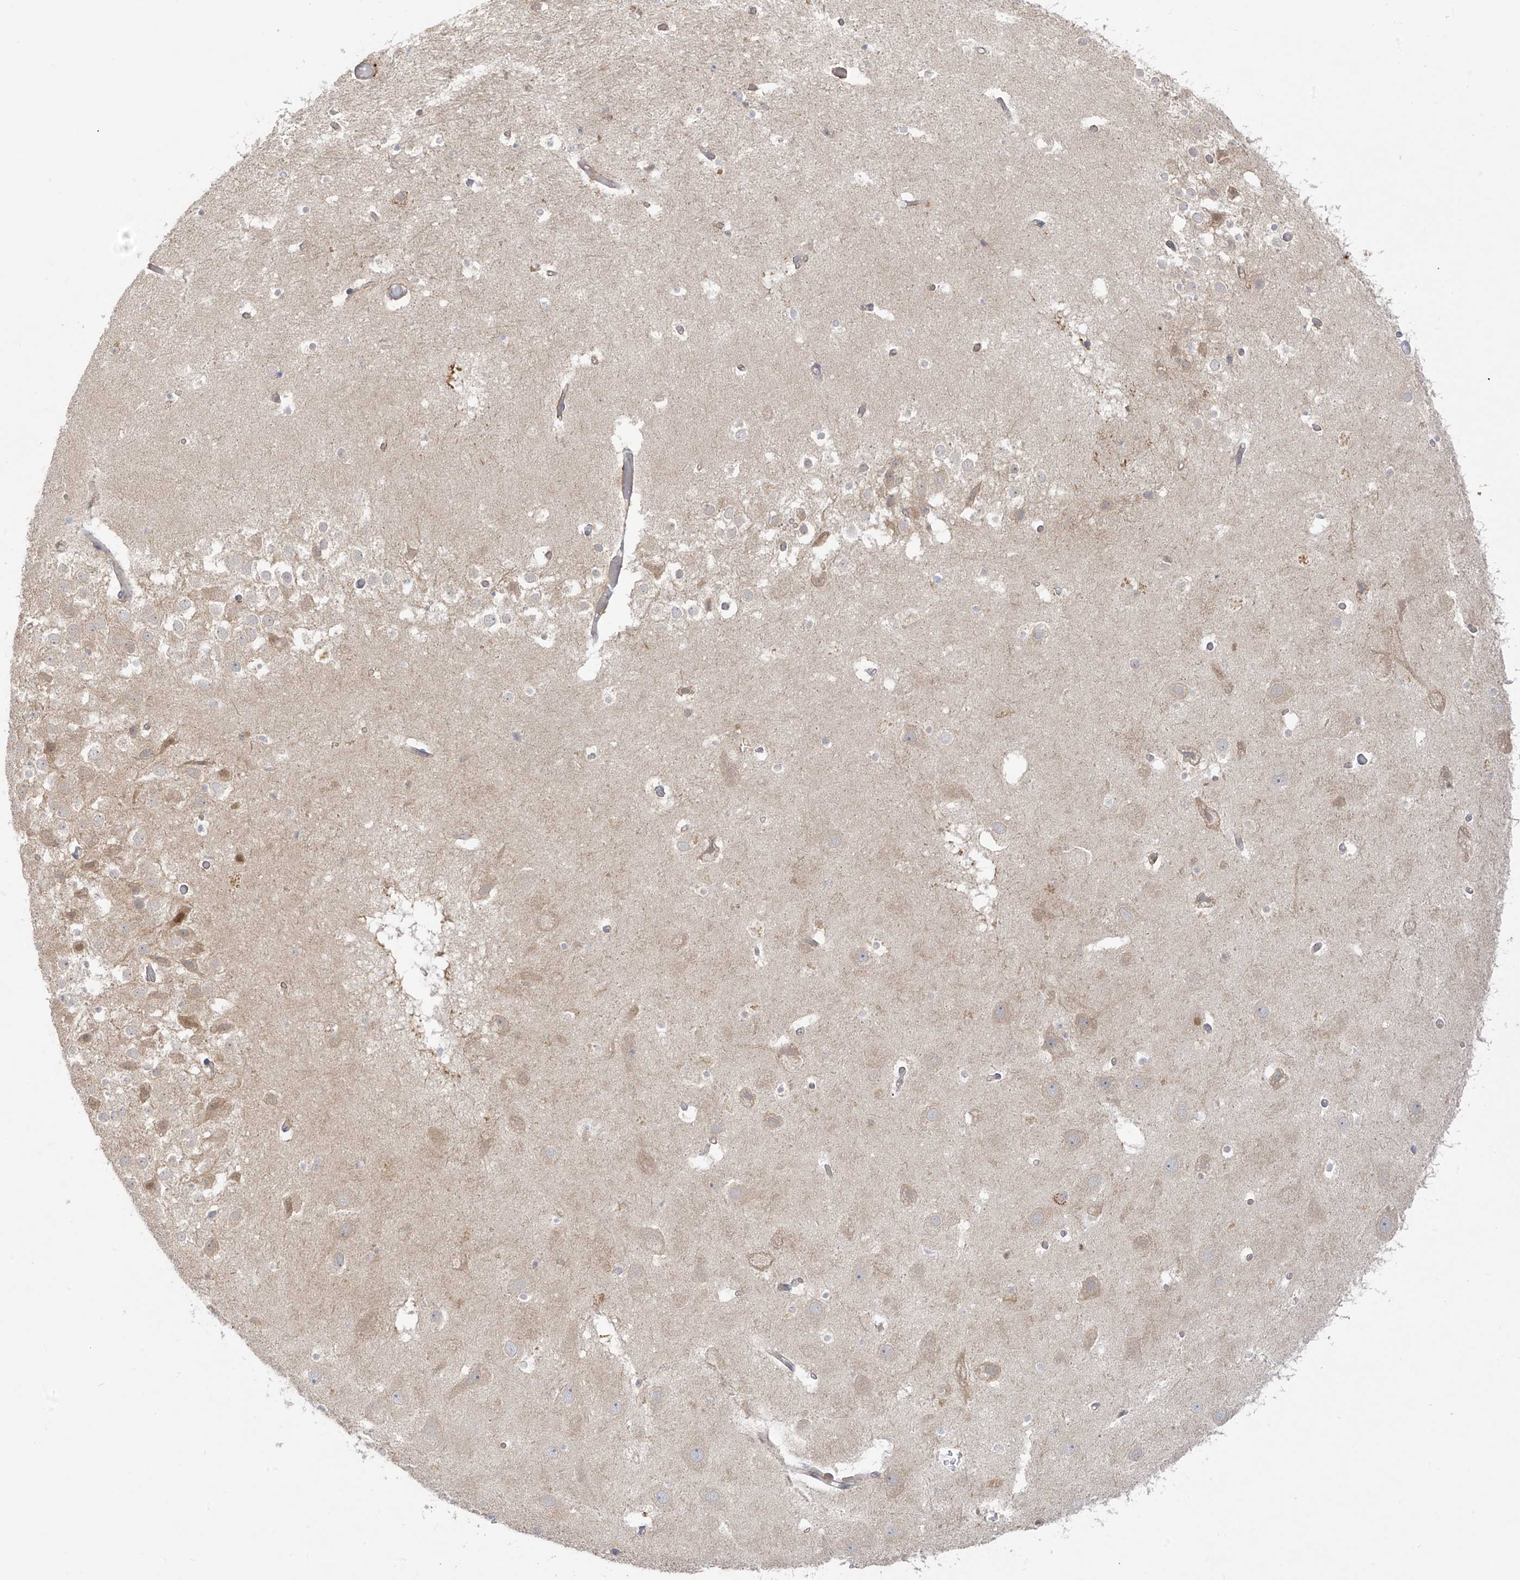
{"staining": {"intensity": "negative", "quantity": "none", "location": "none"}, "tissue": "hippocampus", "cell_type": "Glial cells", "image_type": "normal", "snomed": [{"axis": "morphology", "description": "Normal tissue, NOS"}, {"axis": "topography", "description": "Hippocampus"}], "caption": "The histopathology image reveals no significant expression in glial cells of hippocampus.", "gene": "EIPR1", "patient": {"sex": "female", "age": 52}}